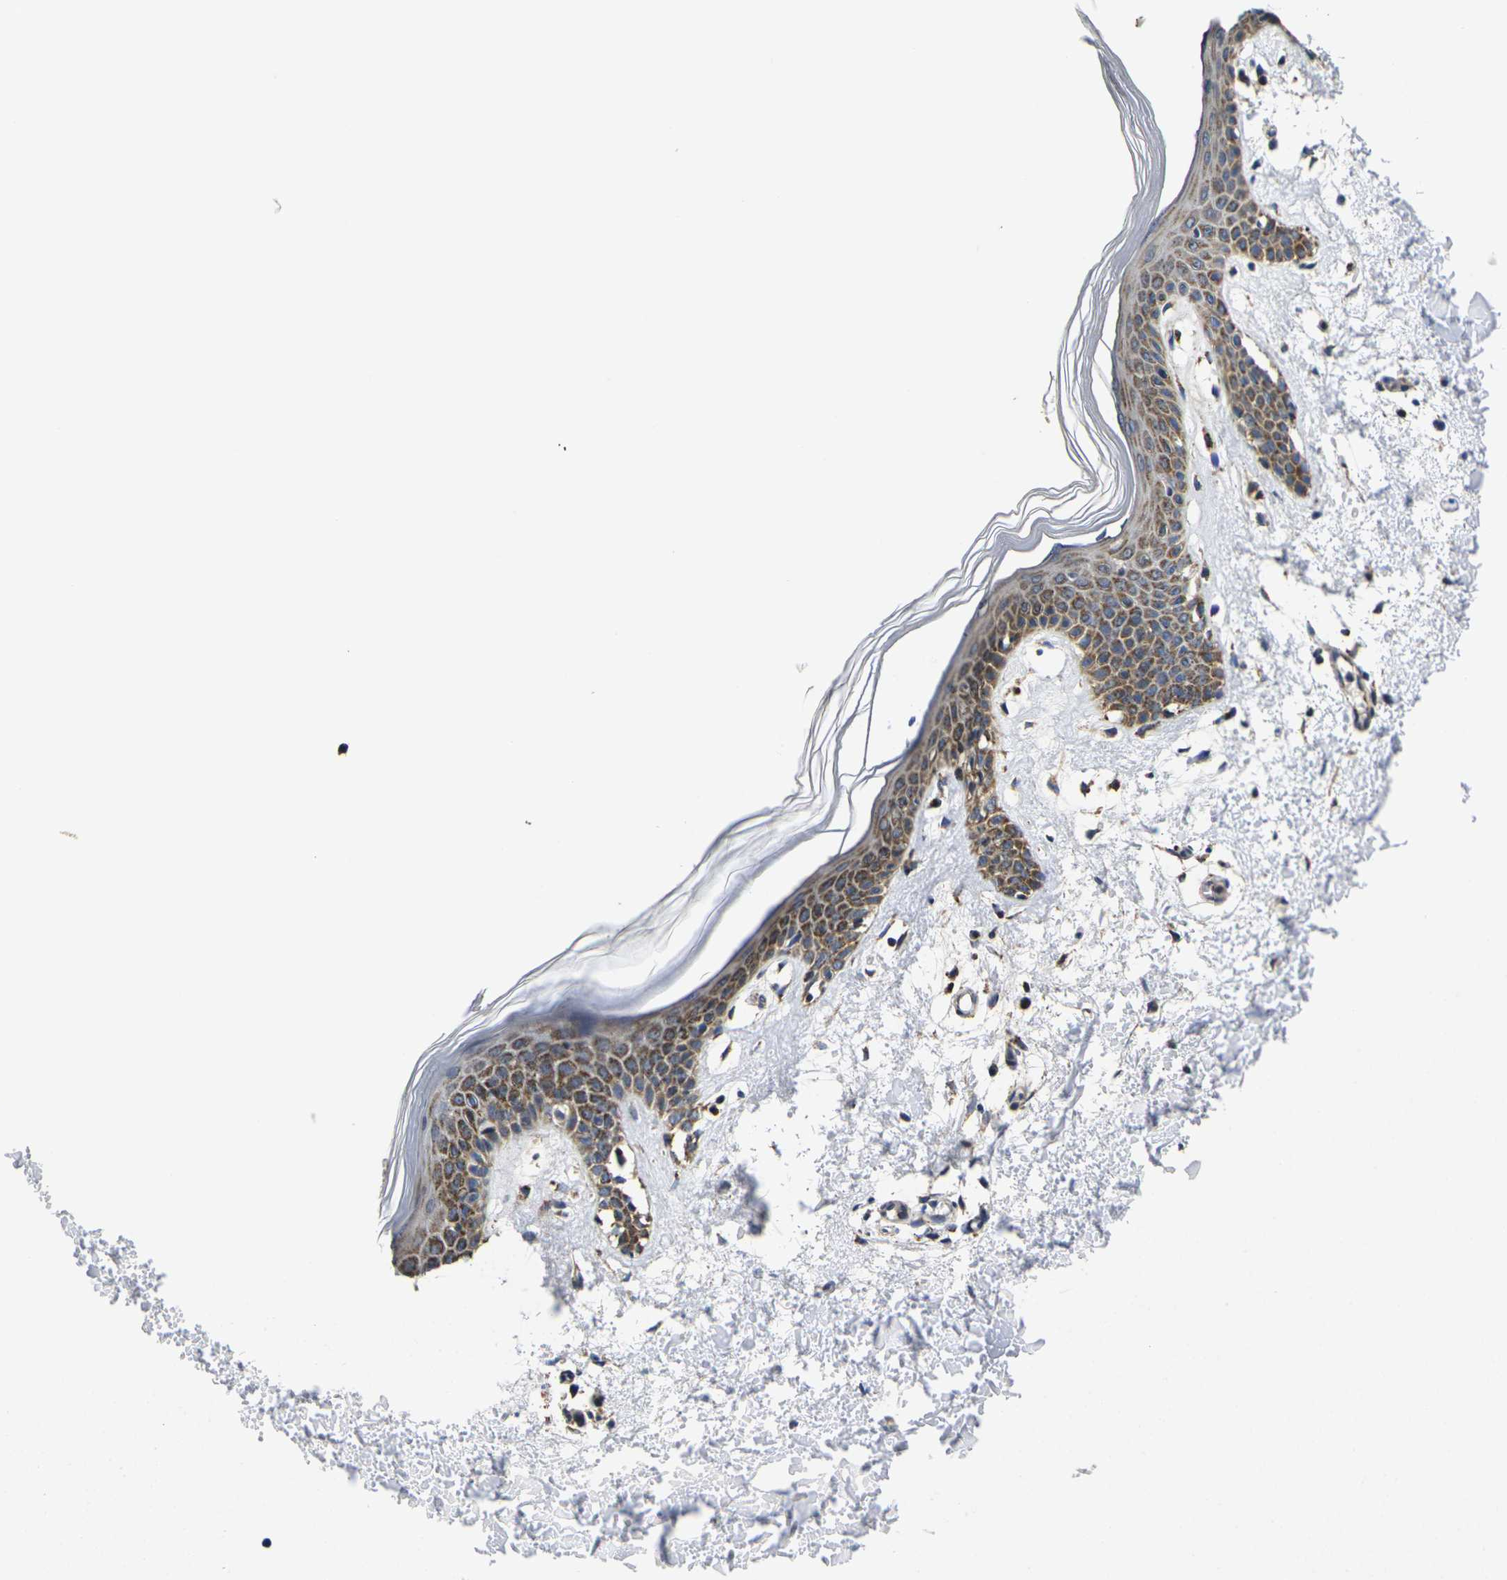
{"staining": {"intensity": "weak", "quantity": ">75%", "location": "cytoplasmic/membranous"}, "tissue": "skin", "cell_type": "Fibroblasts", "image_type": "normal", "snomed": [{"axis": "morphology", "description": "Normal tissue, NOS"}, {"axis": "topography", "description": "Skin"}], "caption": "Protein positivity by immunohistochemistry (IHC) displays weak cytoplasmic/membranous staining in about >75% of fibroblasts in normal skin.", "gene": "P2RY11", "patient": {"sex": "male", "age": 53}}